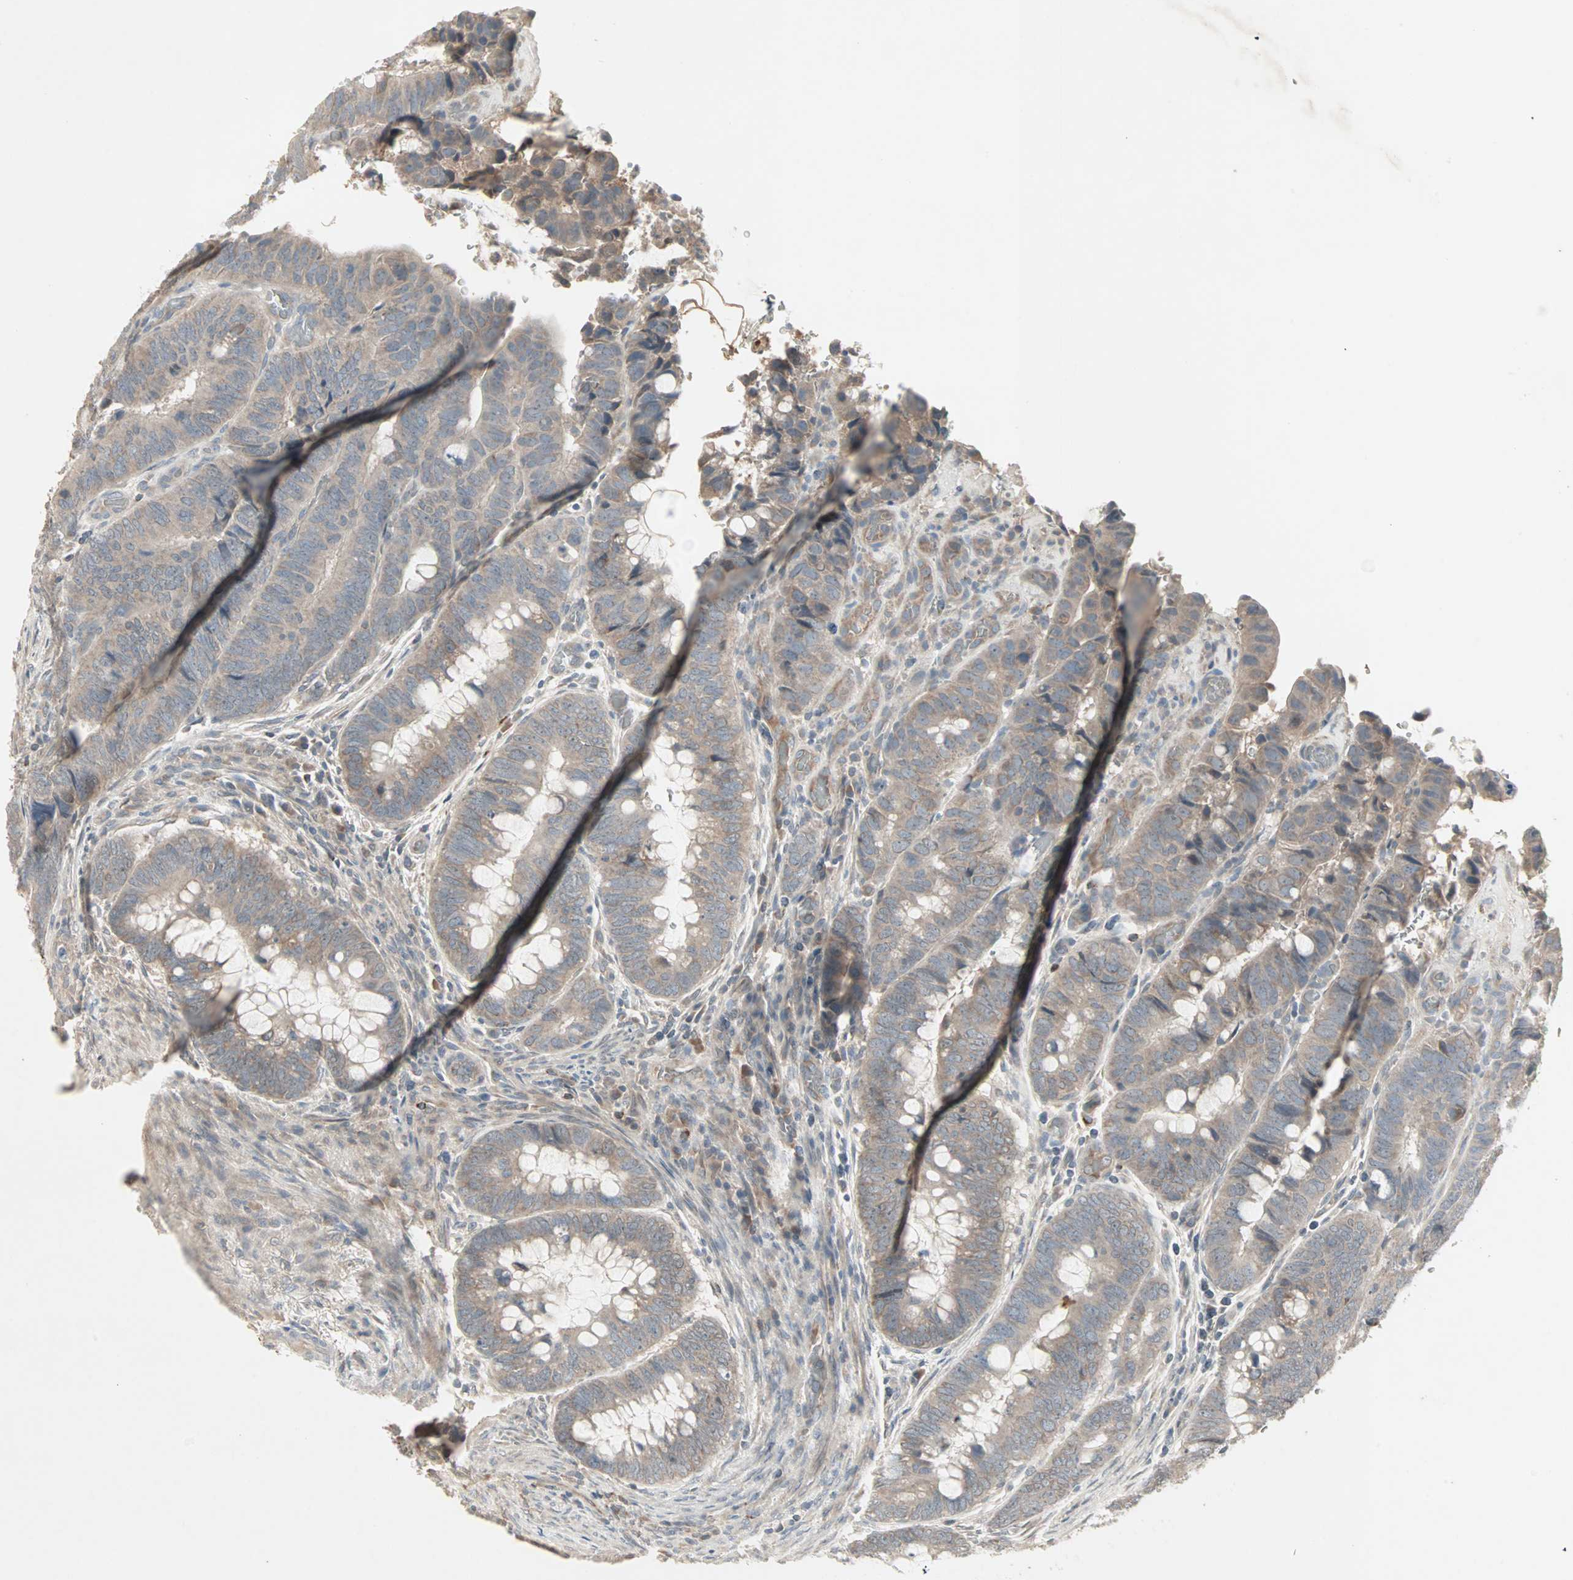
{"staining": {"intensity": "weak", "quantity": "25%-75%", "location": "cytoplasmic/membranous"}, "tissue": "colorectal cancer", "cell_type": "Tumor cells", "image_type": "cancer", "snomed": [{"axis": "morphology", "description": "Normal tissue, NOS"}, {"axis": "morphology", "description": "Adenocarcinoma, NOS"}, {"axis": "topography", "description": "Rectum"}, {"axis": "topography", "description": "Peripheral nerve tissue"}], "caption": "Adenocarcinoma (colorectal) stained with IHC displays weak cytoplasmic/membranous expression in approximately 25%-75% of tumor cells. (brown staining indicates protein expression, while blue staining denotes nuclei).", "gene": "JMJD7-PLA2G4B", "patient": {"sex": "male", "age": 92}}